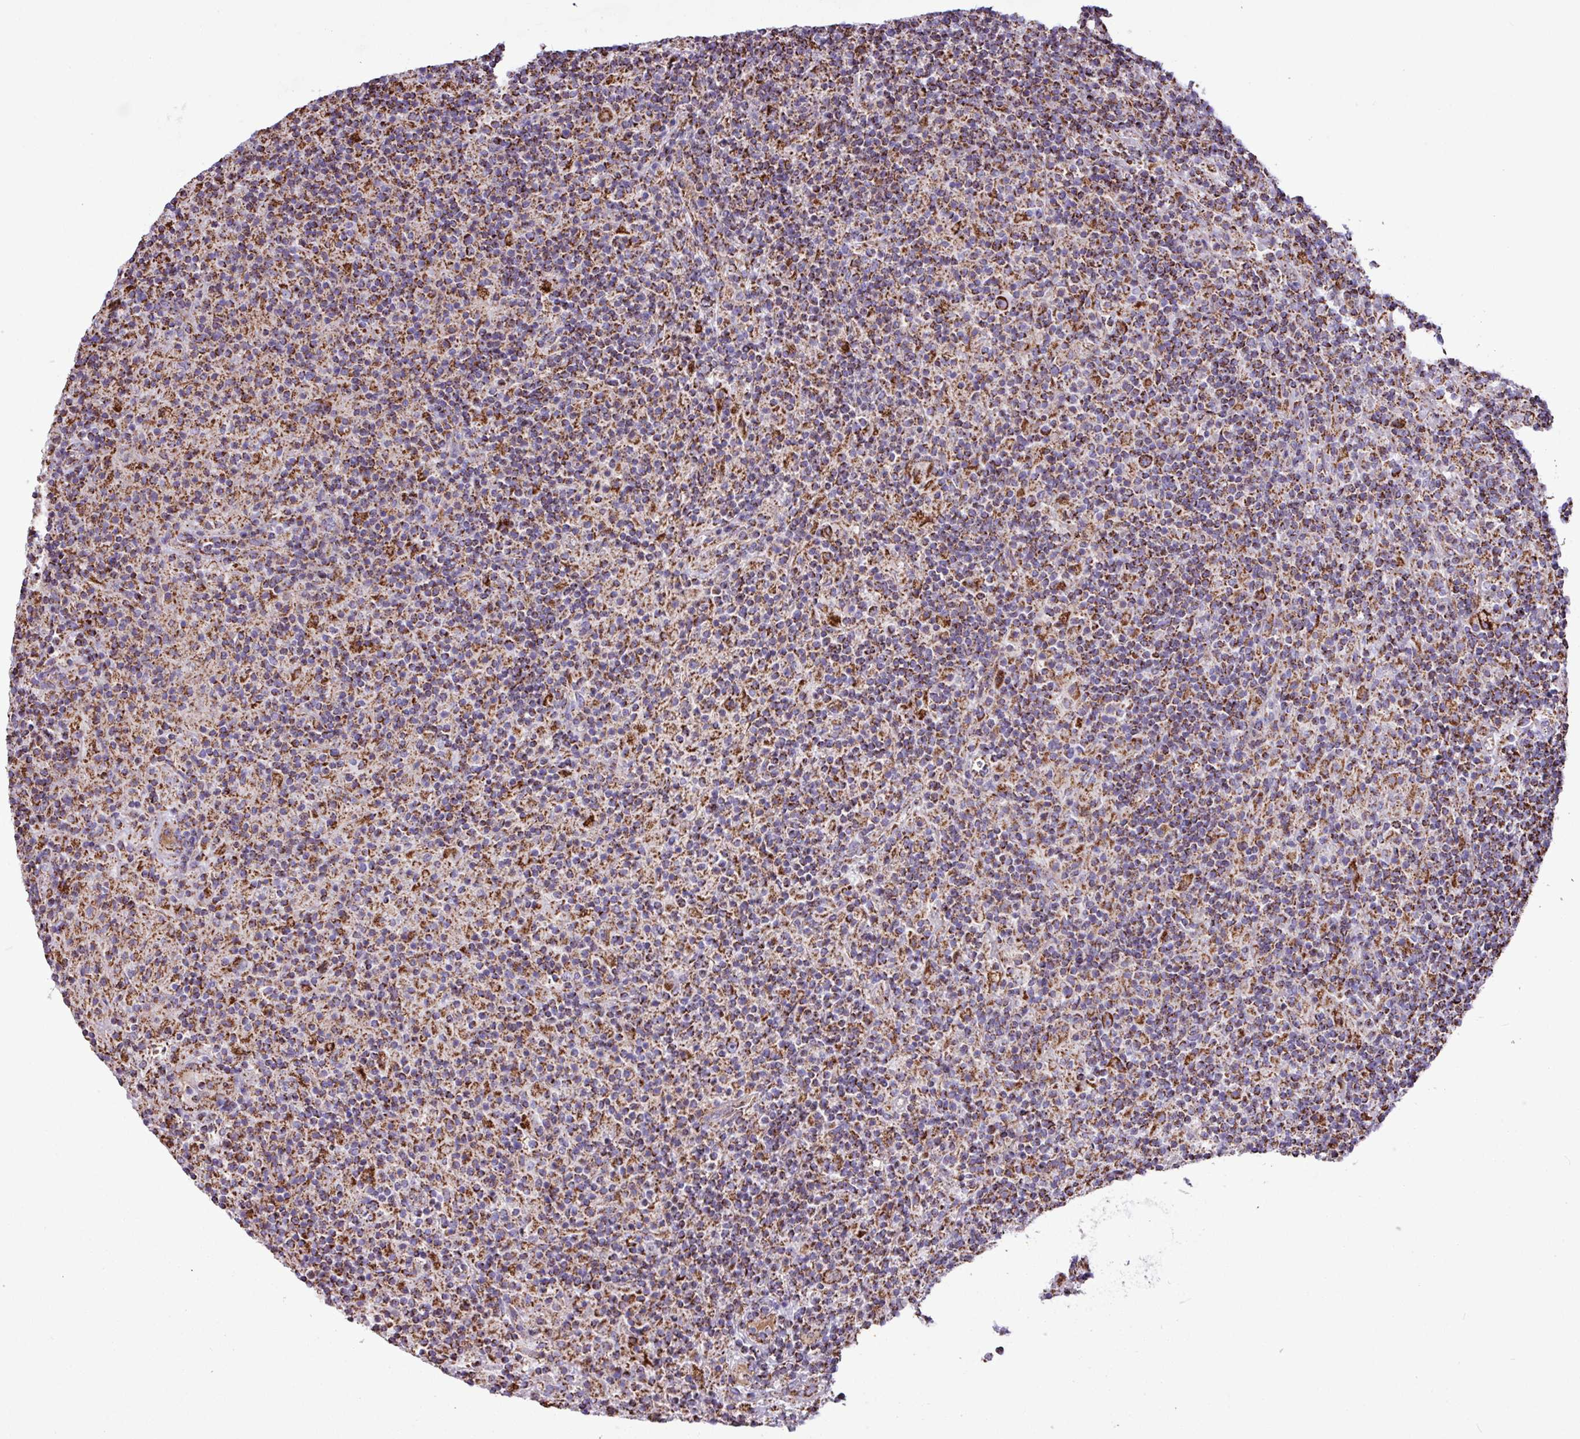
{"staining": {"intensity": "strong", "quantity": ">75%", "location": "cytoplasmic/membranous"}, "tissue": "lymphoma", "cell_type": "Tumor cells", "image_type": "cancer", "snomed": [{"axis": "morphology", "description": "Hodgkin's disease, NOS"}, {"axis": "topography", "description": "Lymph node"}], "caption": "Protein expression analysis of lymphoma exhibits strong cytoplasmic/membranous staining in about >75% of tumor cells. Ihc stains the protein in brown and the nuclei are stained blue.", "gene": "RTL3", "patient": {"sex": "male", "age": 70}}